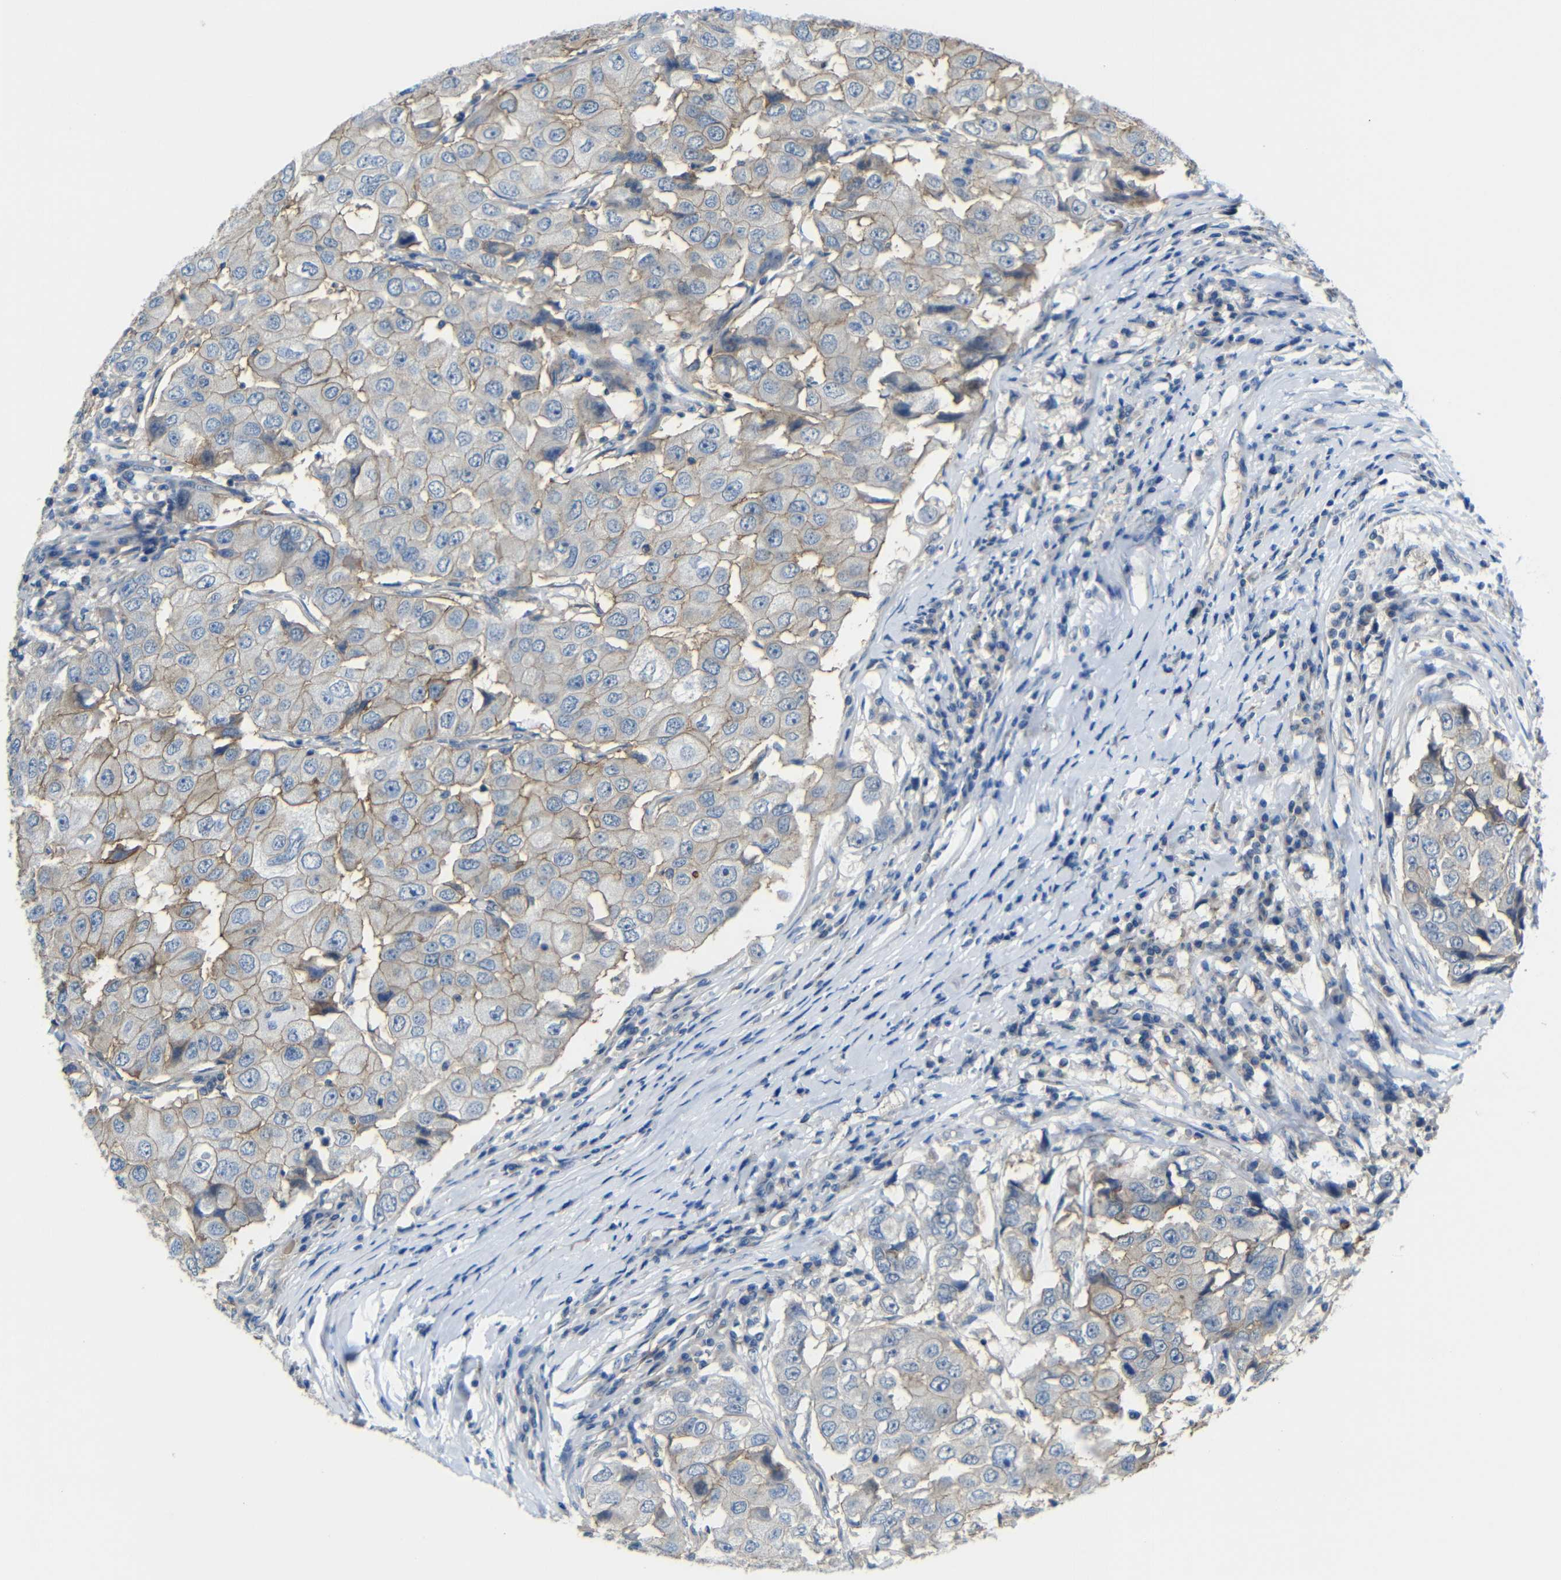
{"staining": {"intensity": "moderate", "quantity": "25%-75%", "location": "cytoplasmic/membranous"}, "tissue": "breast cancer", "cell_type": "Tumor cells", "image_type": "cancer", "snomed": [{"axis": "morphology", "description": "Duct carcinoma"}, {"axis": "topography", "description": "Breast"}], "caption": "Immunohistochemistry (IHC) histopathology image of neoplastic tissue: breast cancer (invasive ductal carcinoma) stained using IHC displays medium levels of moderate protein expression localized specifically in the cytoplasmic/membranous of tumor cells, appearing as a cytoplasmic/membranous brown color.", "gene": "ZNF90", "patient": {"sex": "female", "age": 27}}